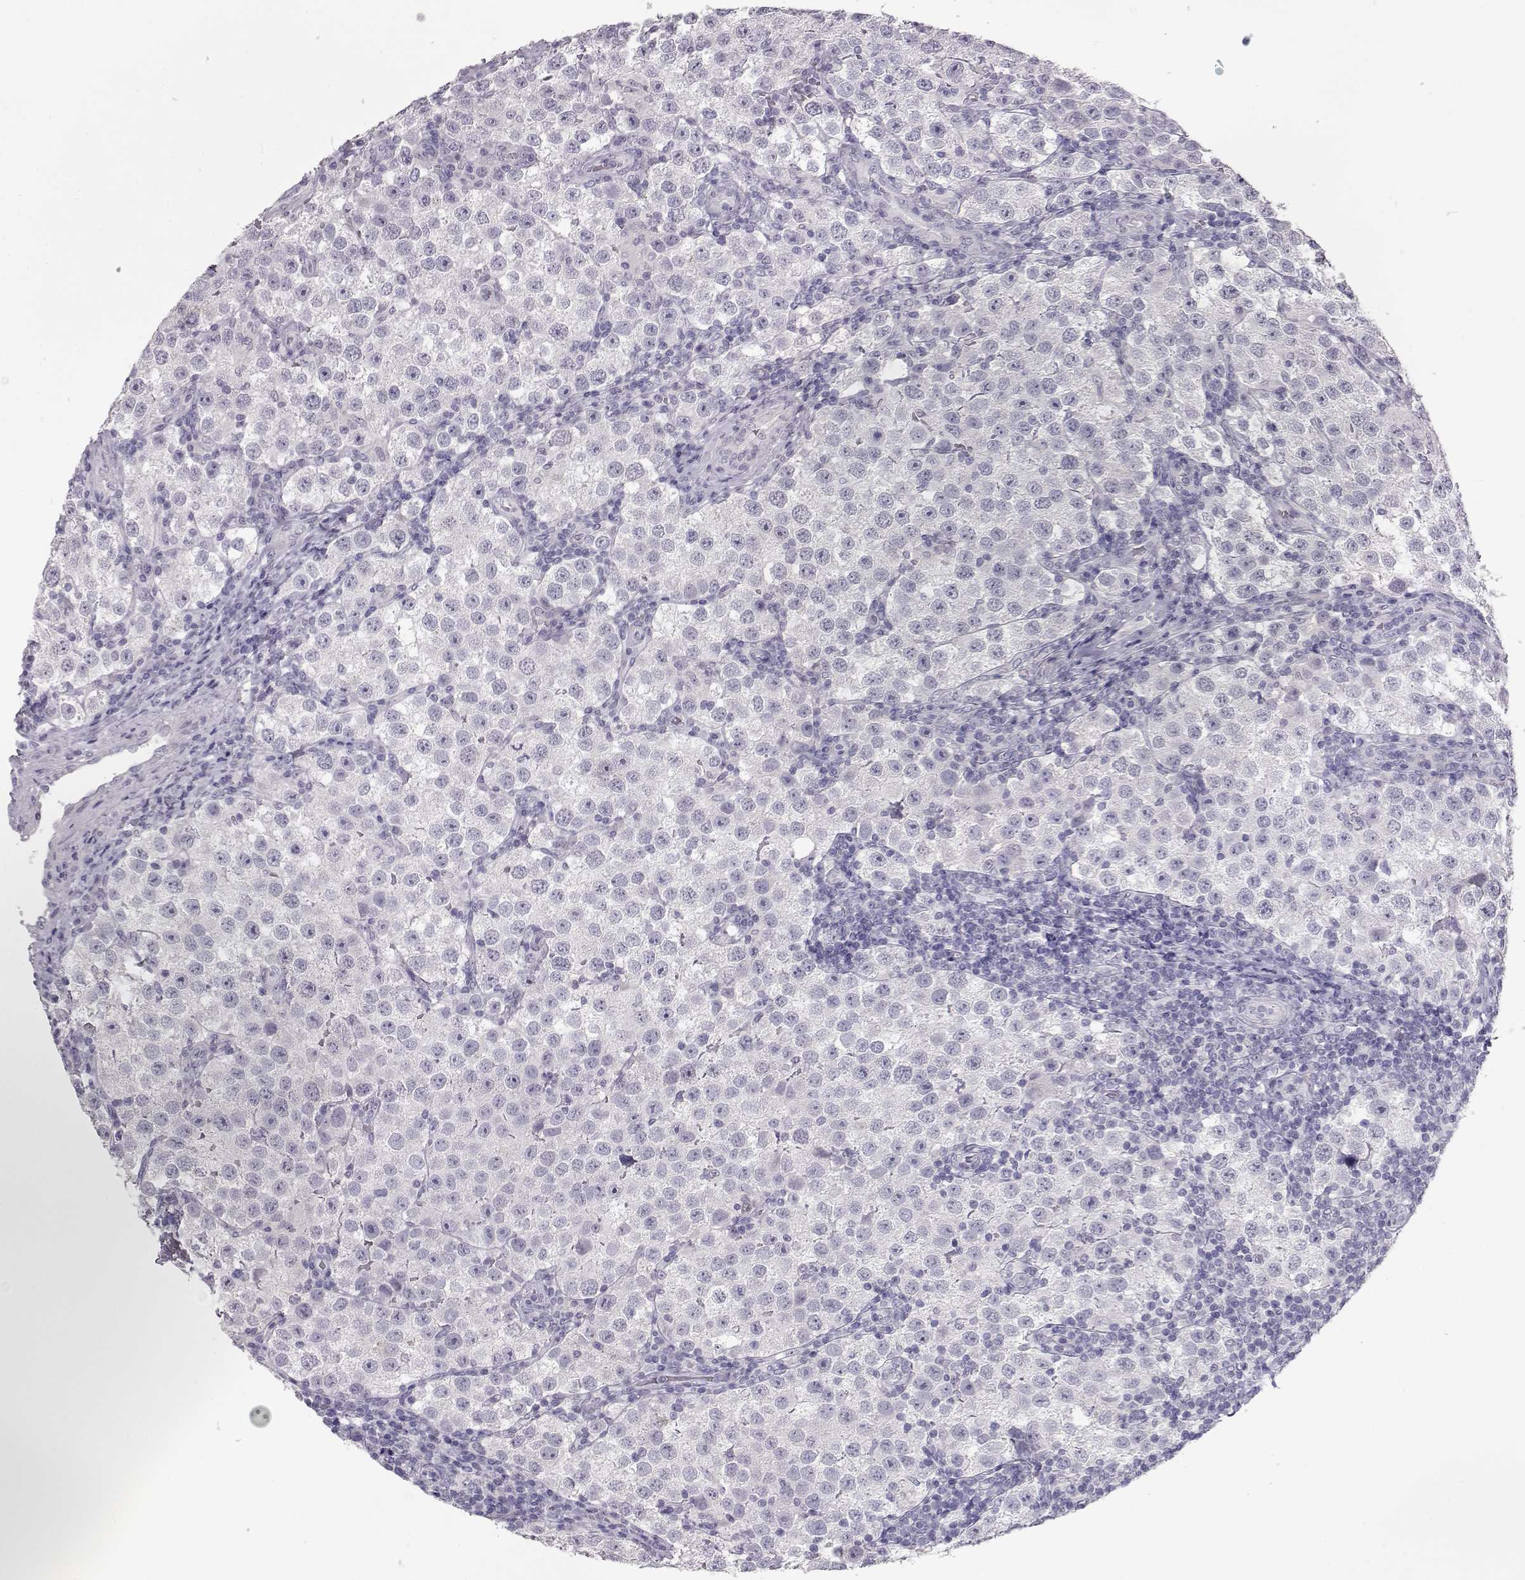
{"staining": {"intensity": "negative", "quantity": "none", "location": "none"}, "tissue": "testis cancer", "cell_type": "Tumor cells", "image_type": "cancer", "snomed": [{"axis": "morphology", "description": "Seminoma, NOS"}, {"axis": "topography", "description": "Testis"}], "caption": "Immunohistochemical staining of seminoma (testis) demonstrates no significant staining in tumor cells.", "gene": "LAMB3", "patient": {"sex": "male", "age": 37}}